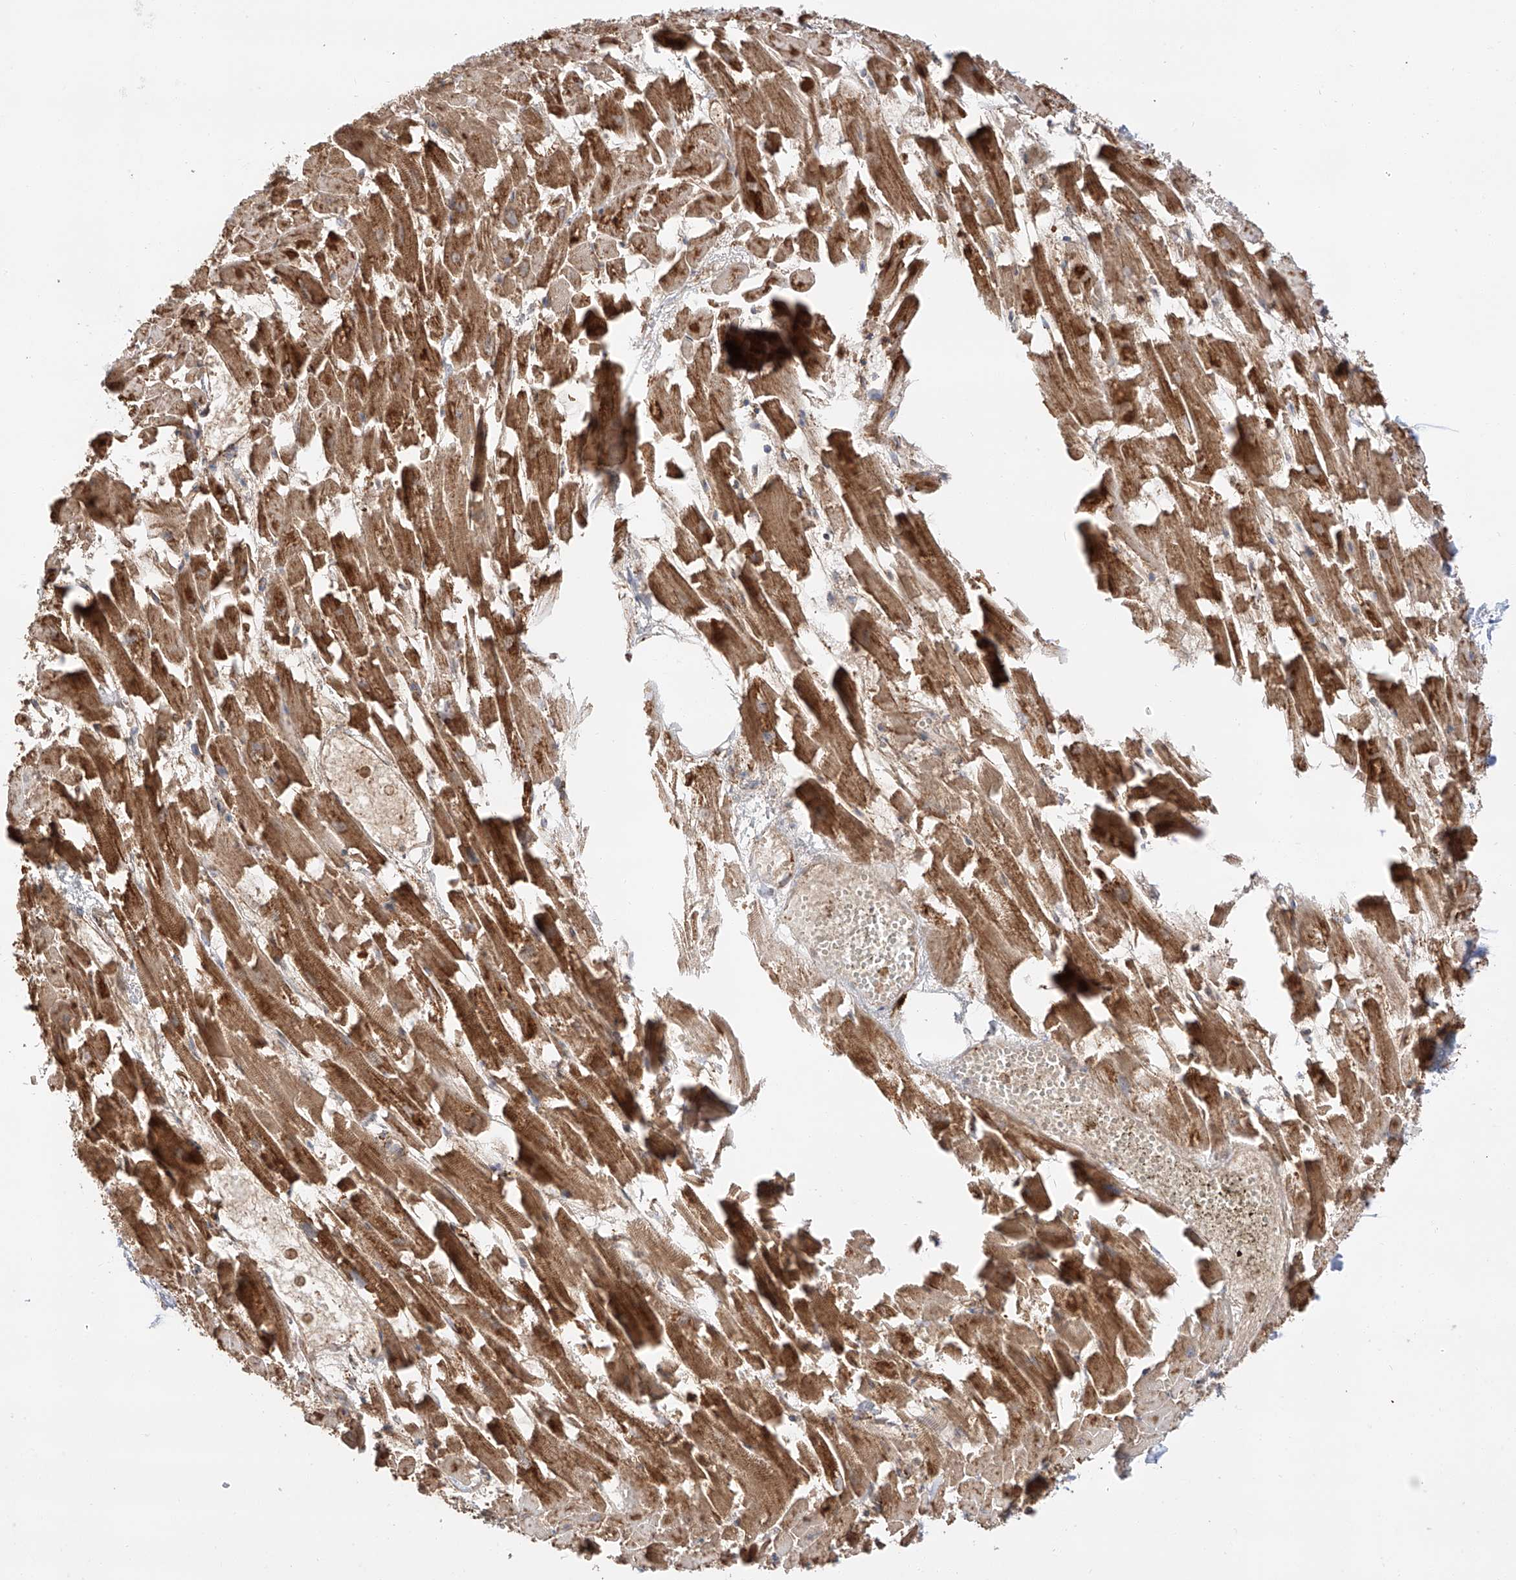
{"staining": {"intensity": "strong", "quantity": ">75%", "location": "cytoplasmic/membranous"}, "tissue": "heart muscle", "cell_type": "Cardiomyocytes", "image_type": "normal", "snomed": [{"axis": "morphology", "description": "Normal tissue, NOS"}, {"axis": "topography", "description": "Heart"}], "caption": "Immunohistochemical staining of normal human heart muscle reveals high levels of strong cytoplasmic/membranous staining in about >75% of cardiomyocytes.", "gene": "TTC27", "patient": {"sex": "female", "age": 64}}